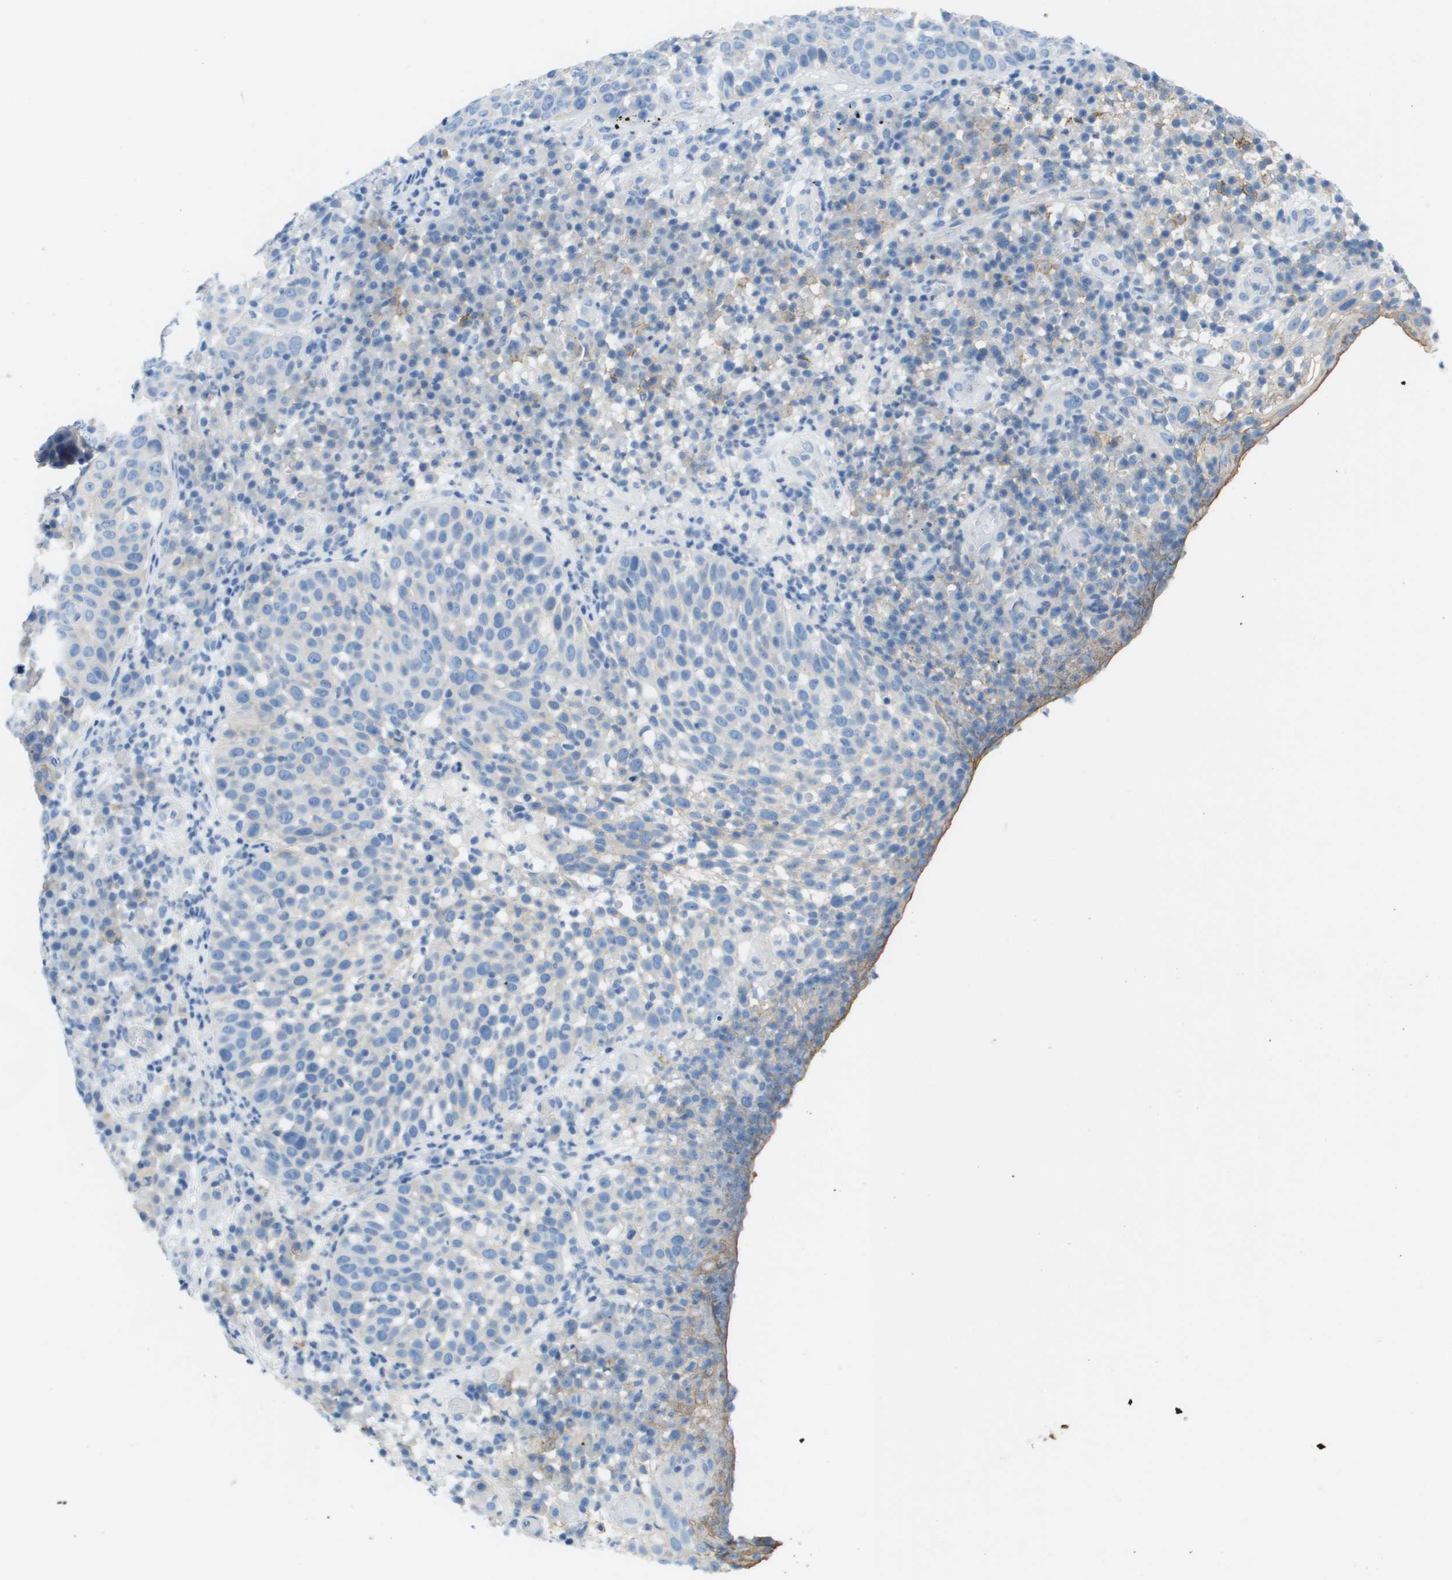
{"staining": {"intensity": "negative", "quantity": "none", "location": "none"}, "tissue": "skin cancer", "cell_type": "Tumor cells", "image_type": "cancer", "snomed": [{"axis": "morphology", "description": "Squamous cell carcinoma in situ, NOS"}, {"axis": "morphology", "description": "Squamous cell carcinoma, NOS"}, {"axis": "topography", "description": "Skin"}], "caption": "Immunohistochemical staining of human squamous cell carcinoma (skin) exhibits no significant positivity in tumor cells. Brightfield microscopy of immunohistochemistry stained with DAB (brown) and hematoxylin (blue), captured at high magnification.", "gene": "CD46", "patient": {"sex": "male", "age": 93}}